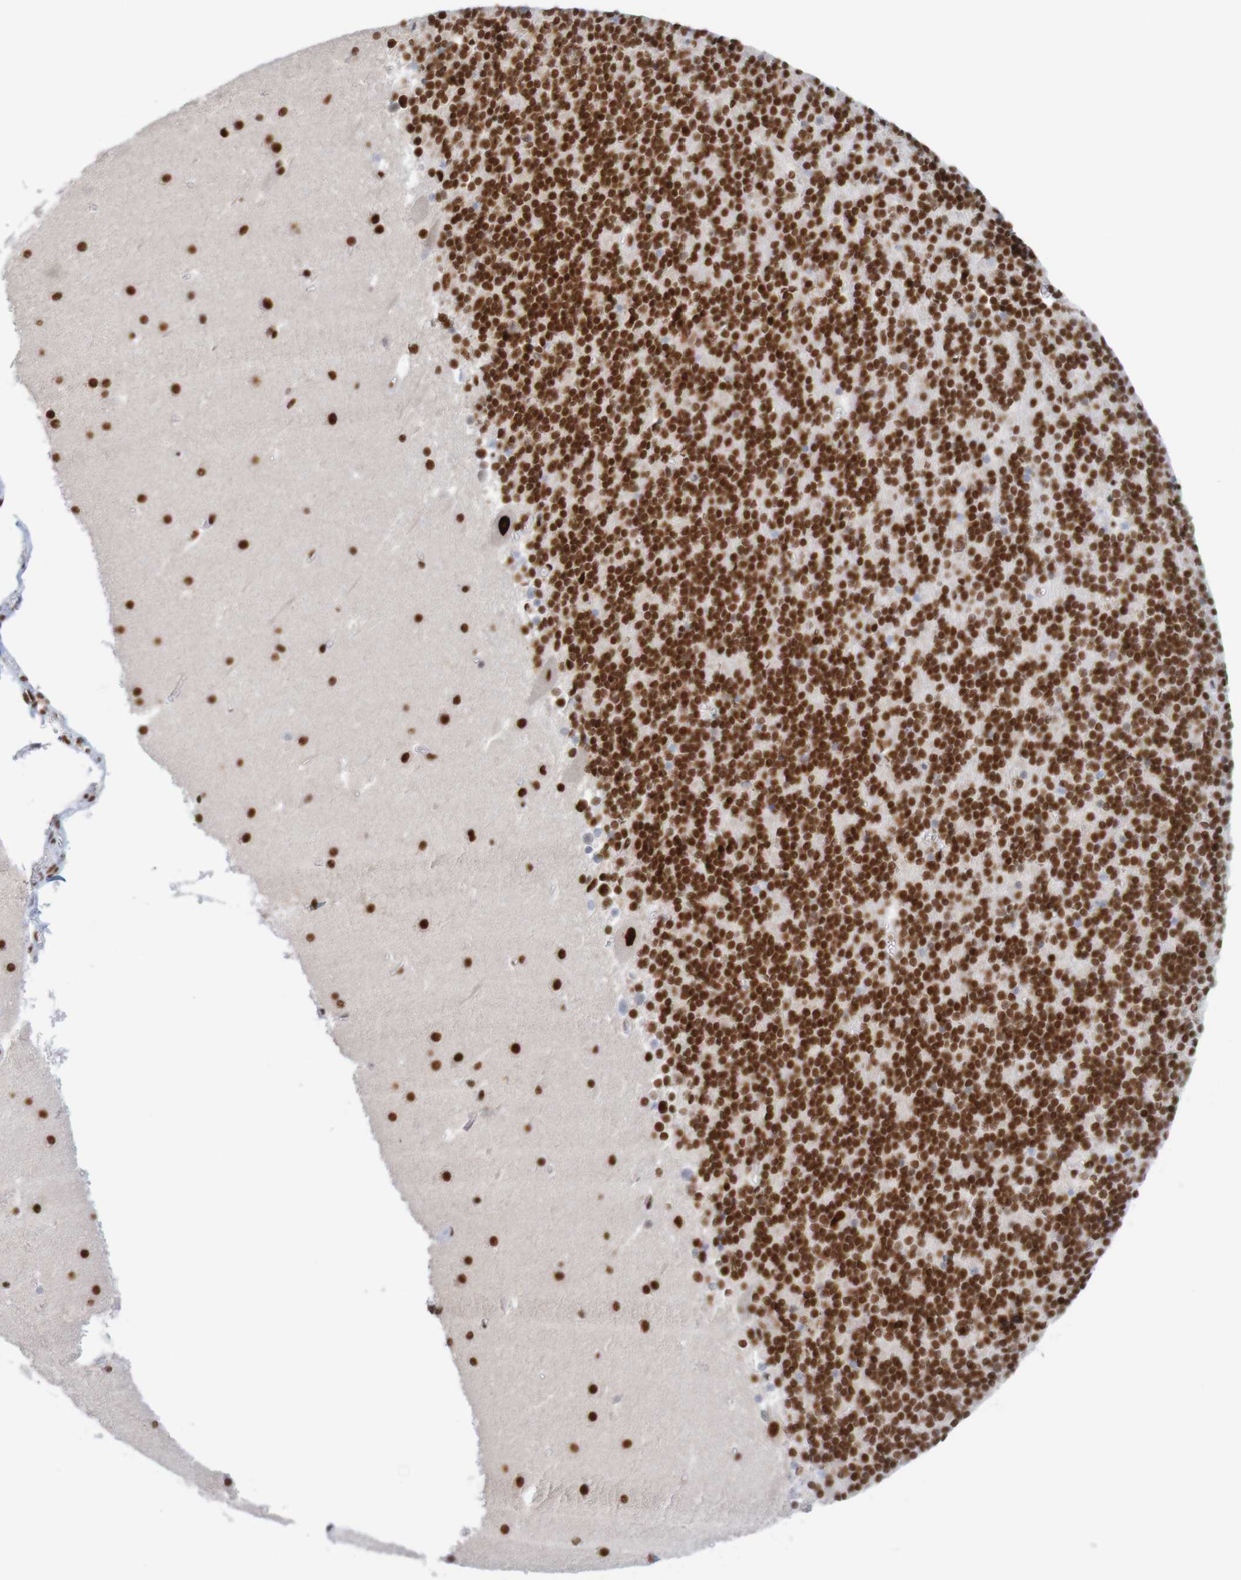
{"staining": {"intensity": "strong", "quantity": ">75%", "location": "nuclear"}, "tissue": "cerebellum", "cell_type": "Cells in granular layer", "image_type": "normal", "snomed": [{"axis": "morphology", "description": "Normal tissue, NOS"}, {"axis": "topography", "description": "Cerebellum"}], "caption": "This histopathology image demonstrates IHC staining of benign cerebellum, with high strong nuclear positivity in about >75% of cells in granular layer.", "gene": "THRAP3", "patient": {"sex": "male", "age": 45}}